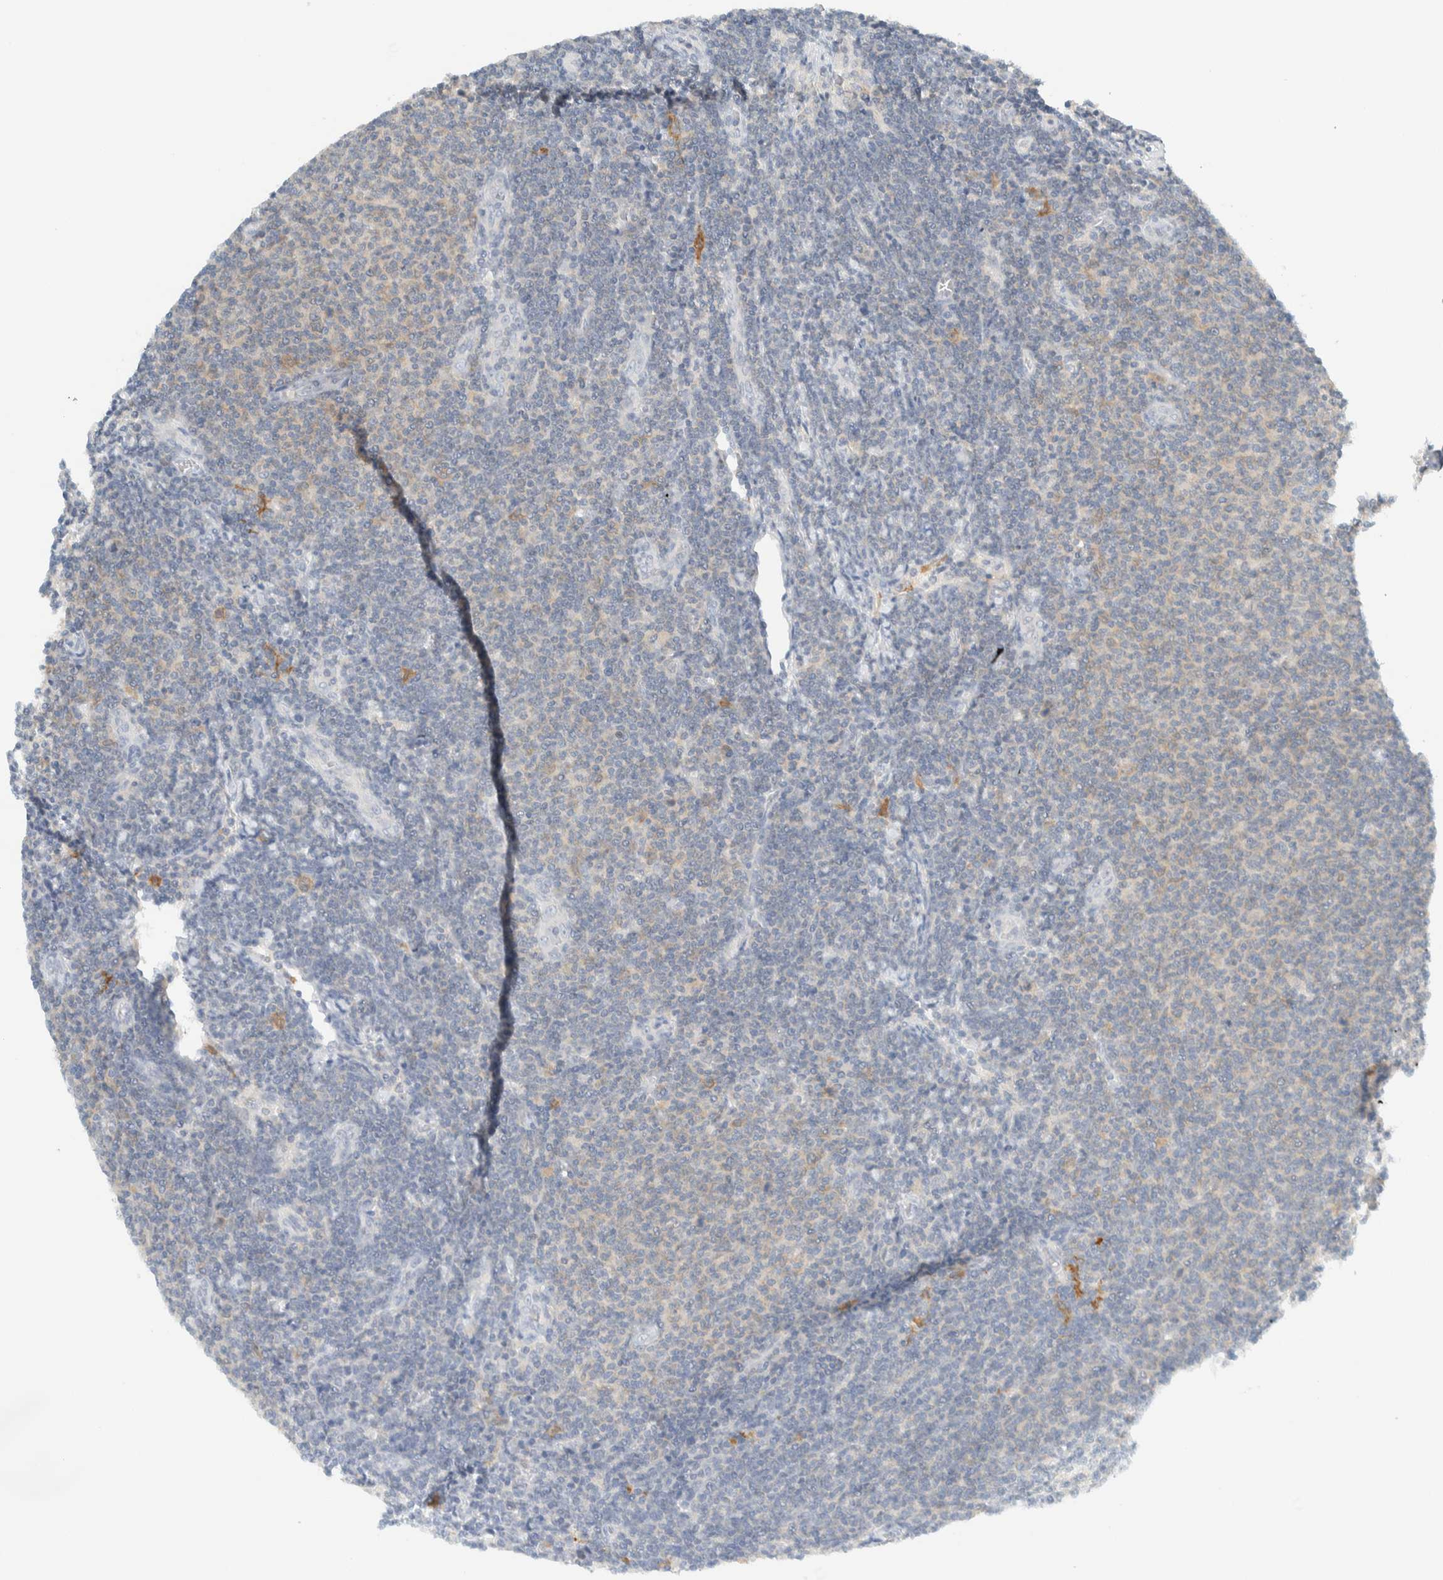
{"staining": {"intensity": "negative", "quantity": "none", "location": "none"}, "tissue": "lymphoma", "cell_type": "Tumor cells", "image_type": "cancer", "snomed": [{"axis": "morphology", "description": "Malignant lymphoma, non-Hodgkin's type, Low grade"}, {"axis": "topography", "description": "Lymph node"}], "caption": "An immunohistochemistry photomicrograph of lymphoma is shown. There is no staining in tumor cells of lymphoma. The staining was performed using DAB (3,3'-diaminobenzidine) to visualize the protein expression in brown, while the nuclei were stained in blue with hematoxylin (Magnification: 20x).", "gene": "NDE1", "patient": {"sex": "male", "age": 66}}